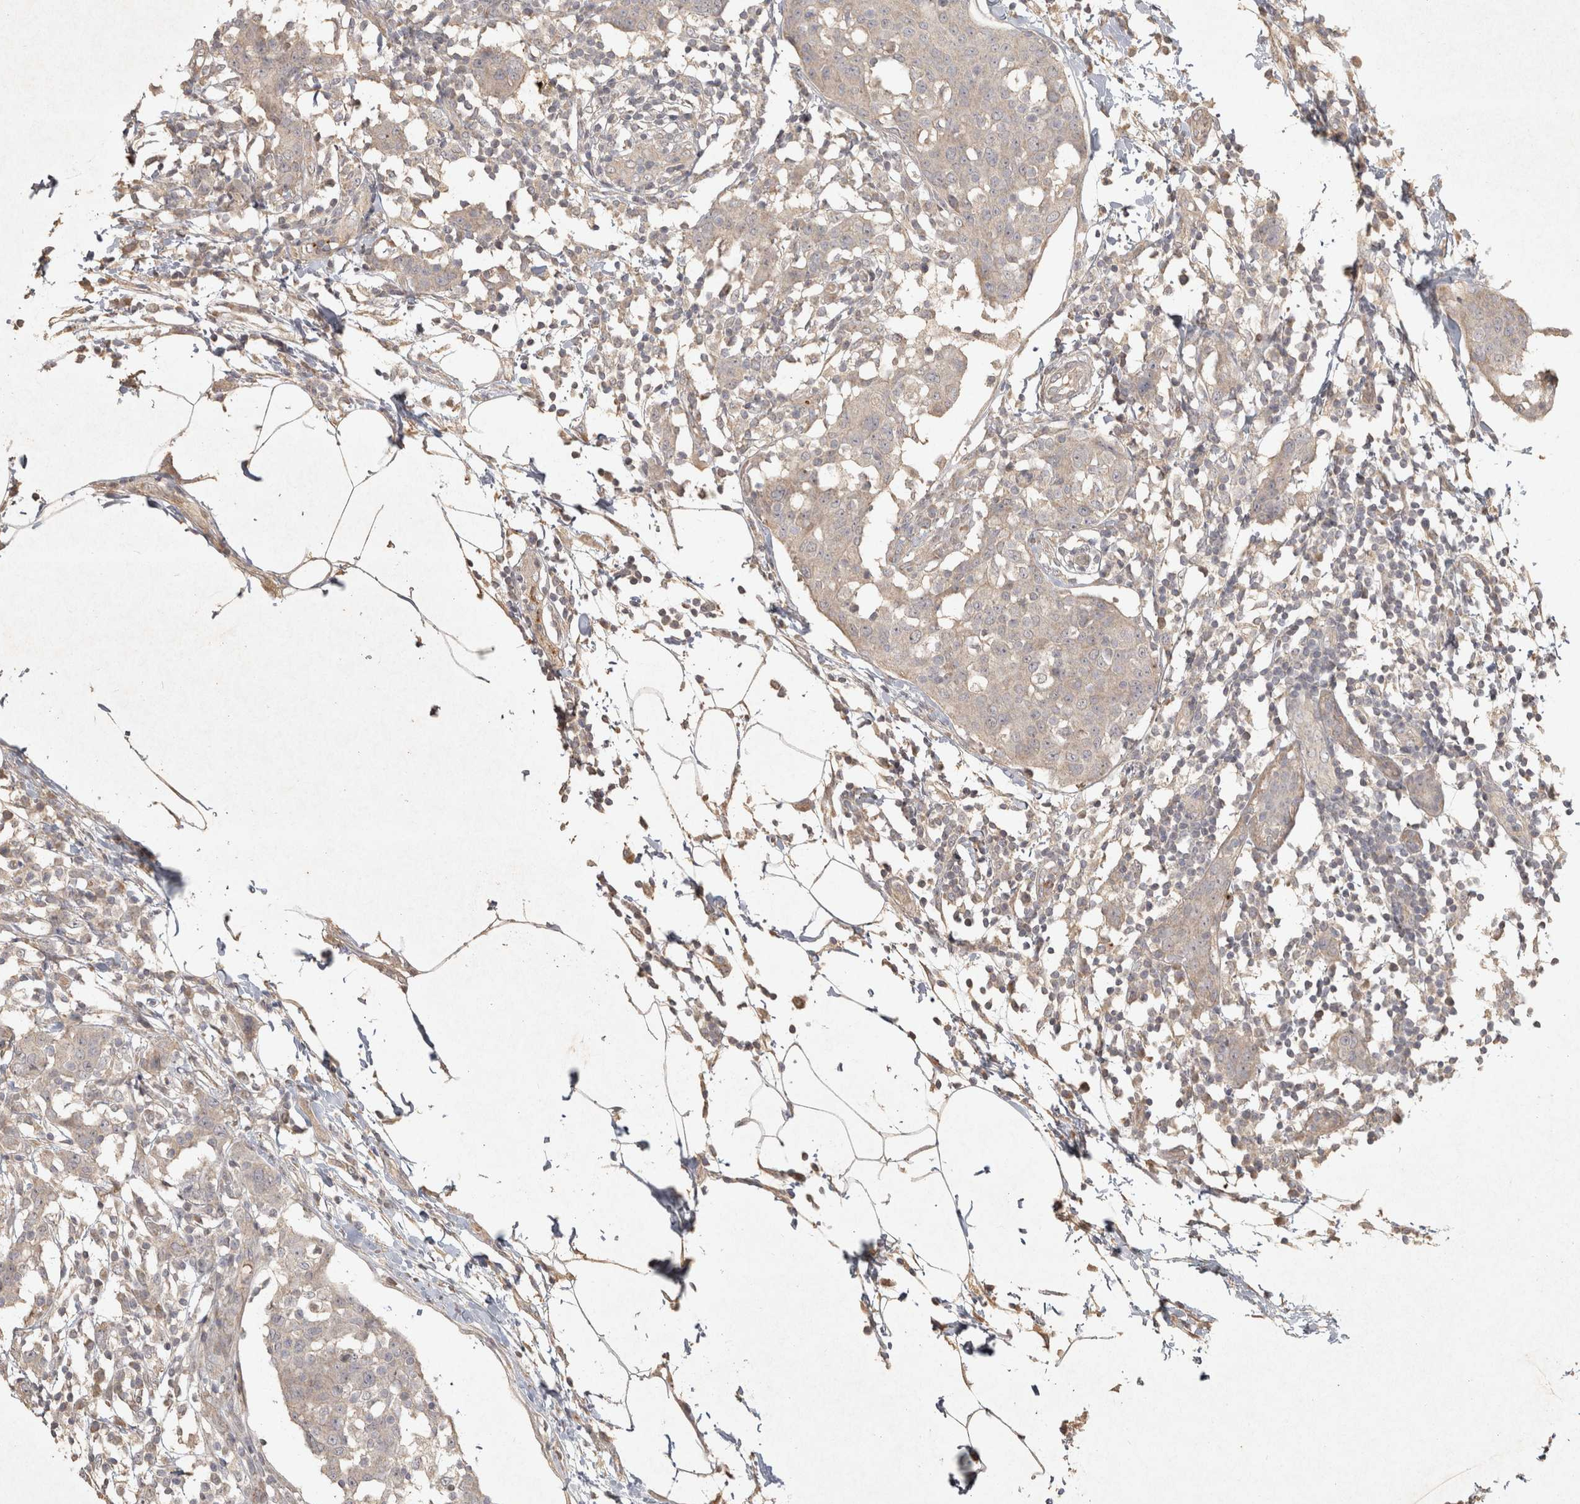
{"staining": {"intensity": "weak", "quantity": ">75%", "location": "cytoplasmic/membranous"}, "tissue": "breast cancer", "cell_type": "Tumor cells", "image_type": "cancer", "snomed": [{"axis": "morphology", "description": "Normal tissue, NOS"}, {"axis": "morphology", "description": "Duct carcinoma"}, {"axis": "topography", "description": "Breast"}], "caption": "A photomicrograph of breast cancer stained for a protein reveals weak cytoplasmic/membranous brown staining in tumor cells.", "gene": "OSTN", "patient": {"sex": "female", "age": 37}}